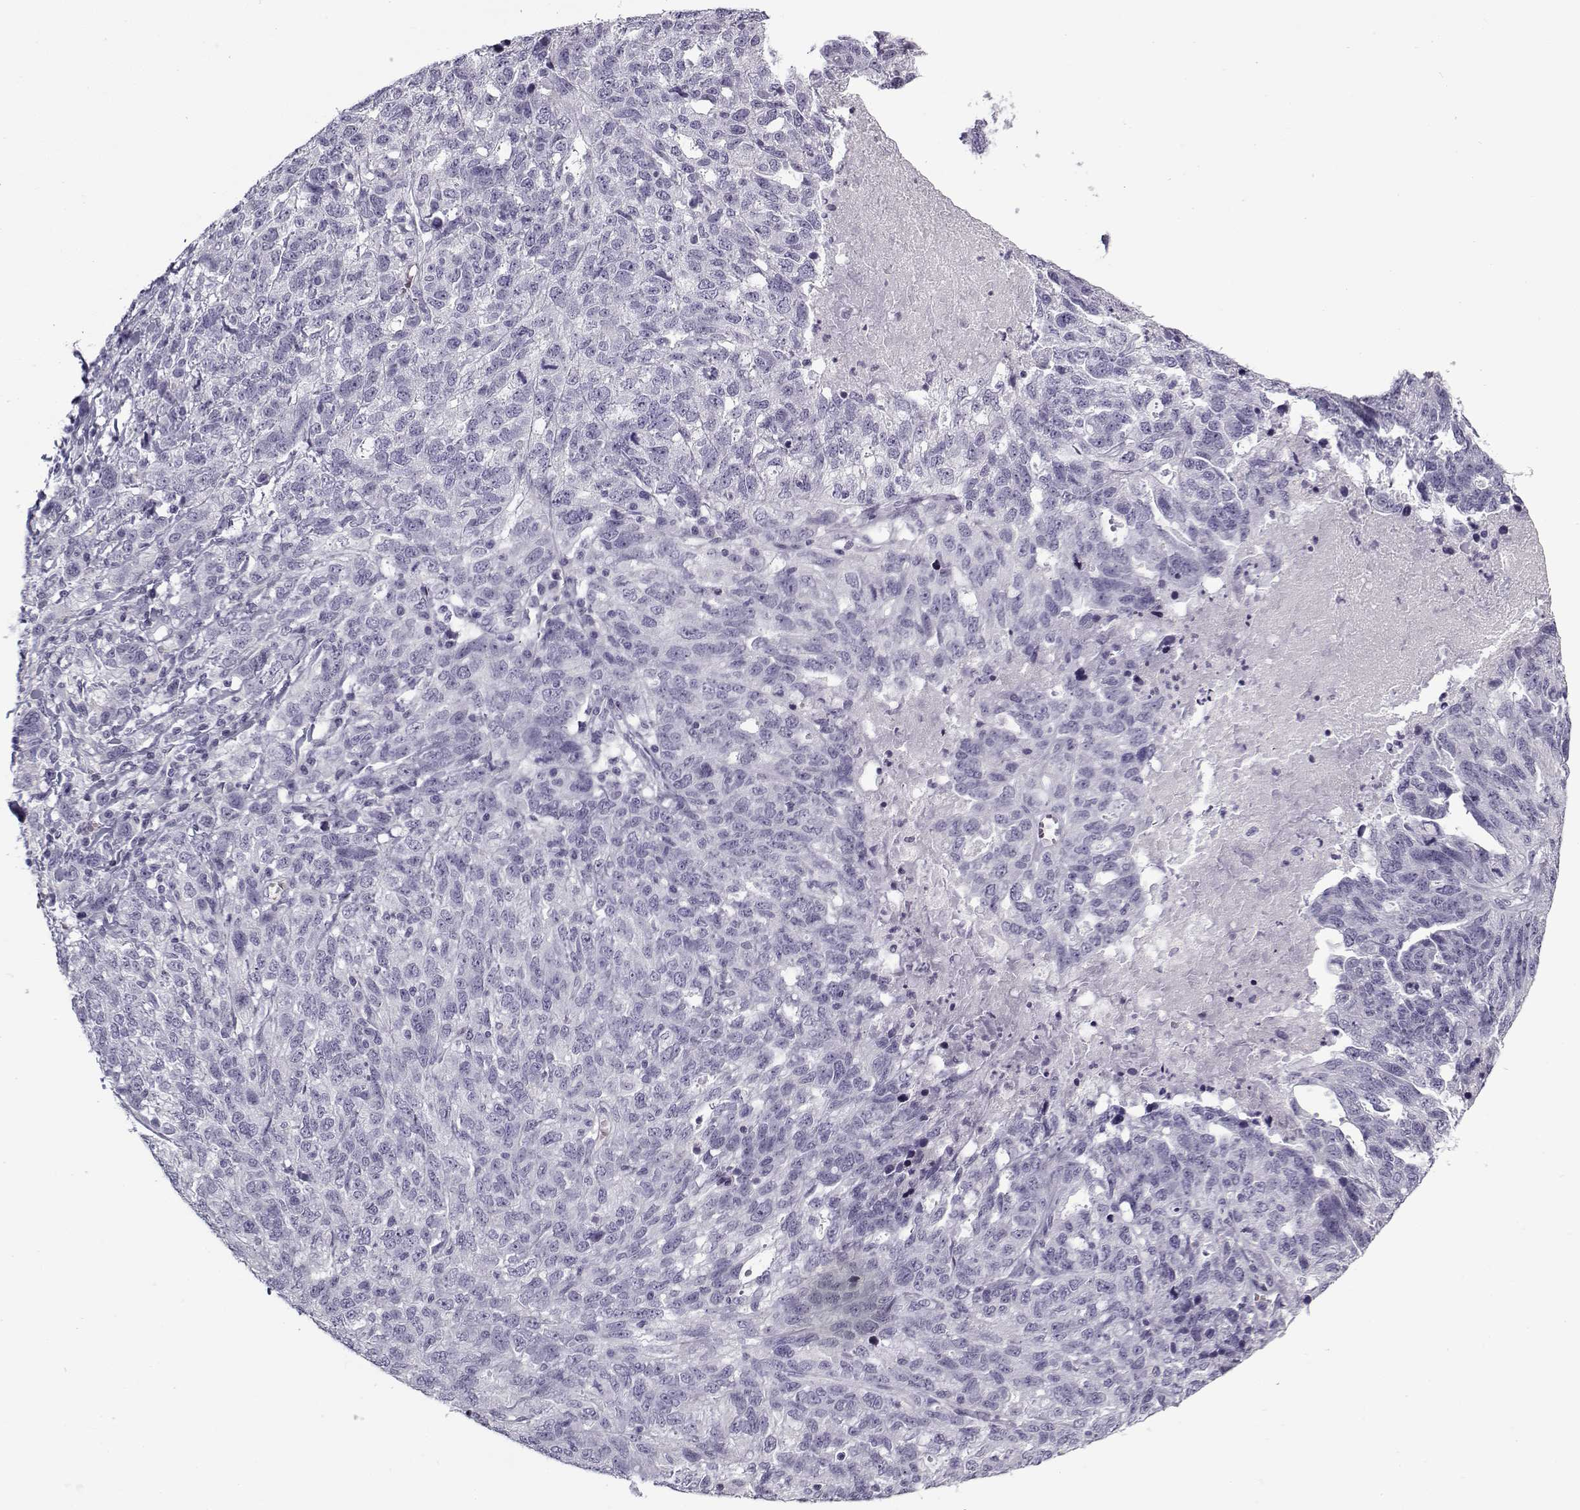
{"staining": {"intensity": "negative", "quantity": "none", "location": "none"}, "tissue": "ovarian cancer", "cell_type": "Tumor cells", "image_type": "cancer", "snomed": [{"axis": "morphology", "description": "Cystadenocarcinoma, serous, NOS"}, {"axis": "topography", "description": "Ovary"}], "caption": "High power microscopy photomicrograph of an immunohistochemistry photomicrograph of serous cystadenocarcinoma (ovarian), revealing no significant staining in tumor cells.", "gene": "SNCA", "patient": {"sex": "female", "age": 71}}